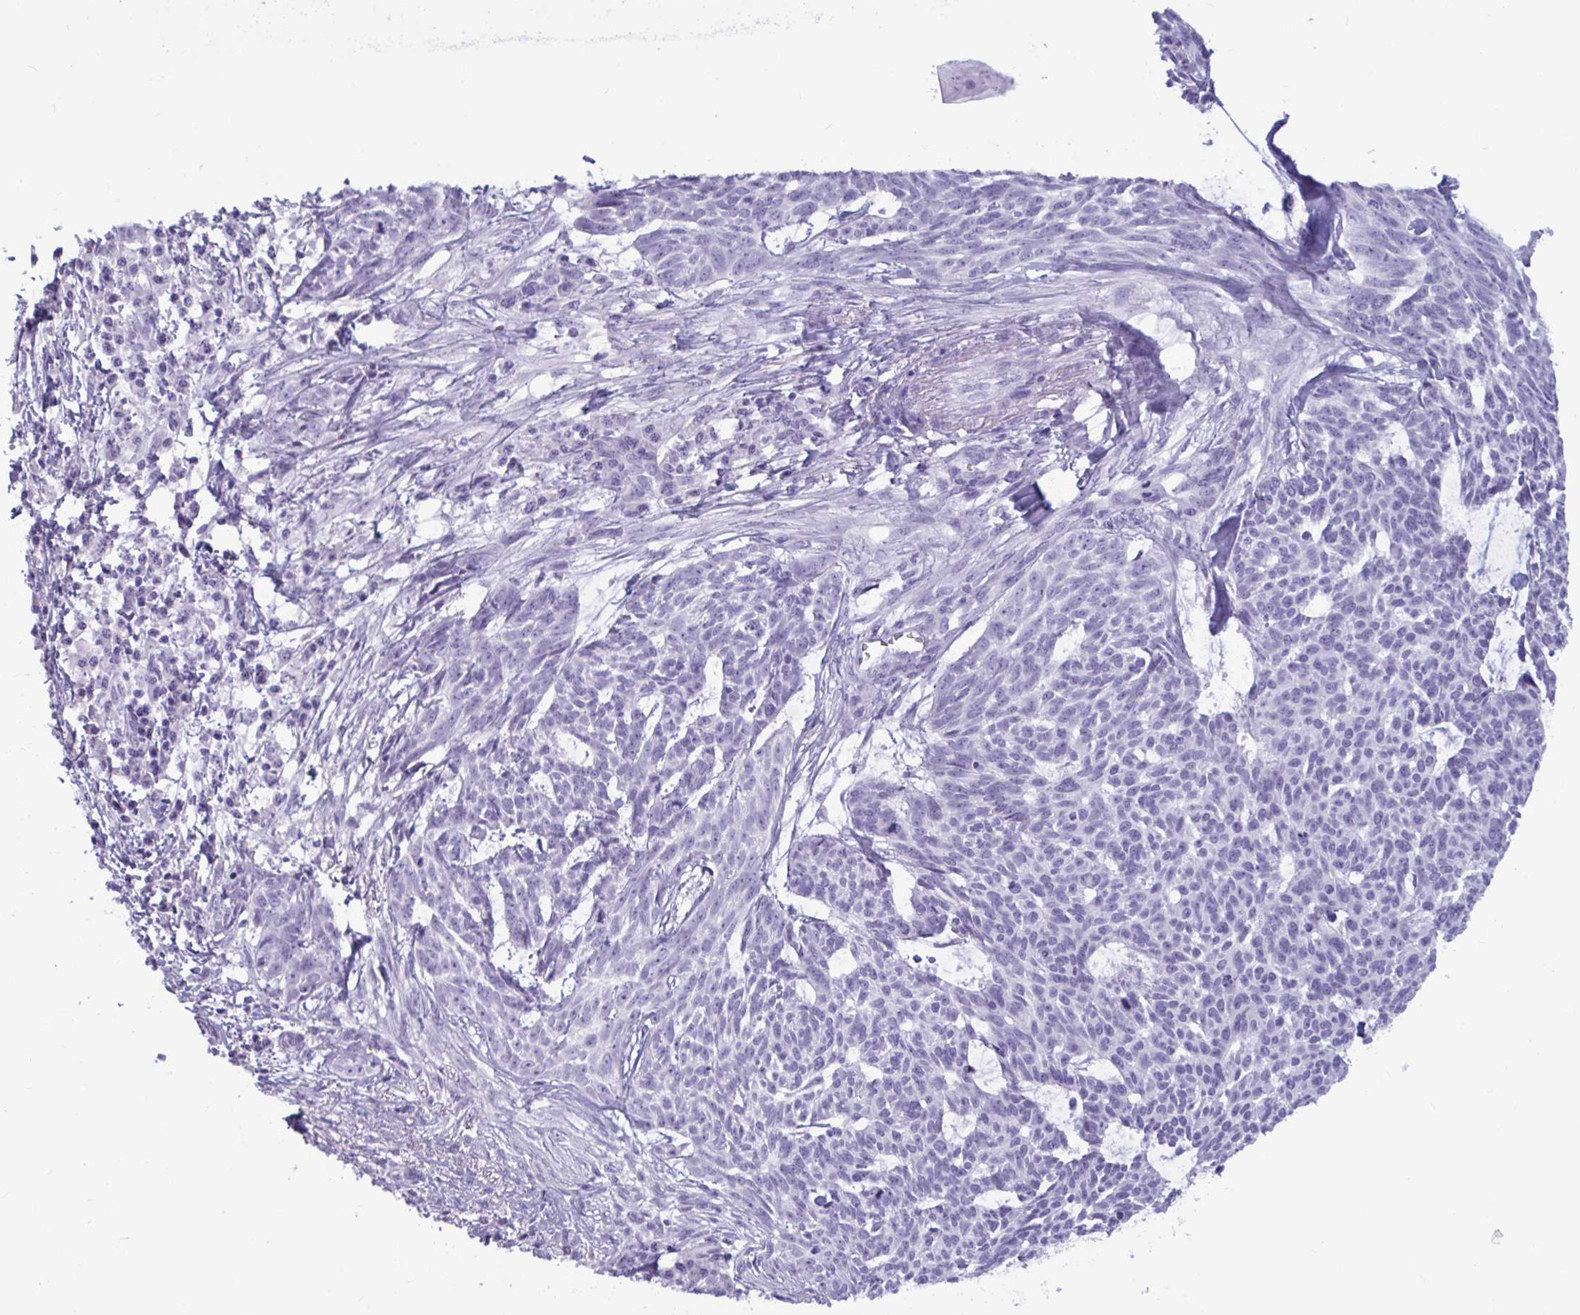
{"staining": {"intensity": "negative", "quantity": "none", "location": "none"}, "tissue": "skin cancer", "cell_type": "Tumor cells", "image_type": "cancer", "snomed": [{"axis": "morphology", "description": "Basal cell carcinoma"}, {"axis": "topography", "description": "Skin"}], "caption": "High magnification brightfield microscopy of skin basal cell carcinoma stained with DAB (brown) and counterstained with hematoxylin (blue): tumor cells show no significant positivity.", "gene": "BBS10", "patient": {"sex": "female", "age": 93}}